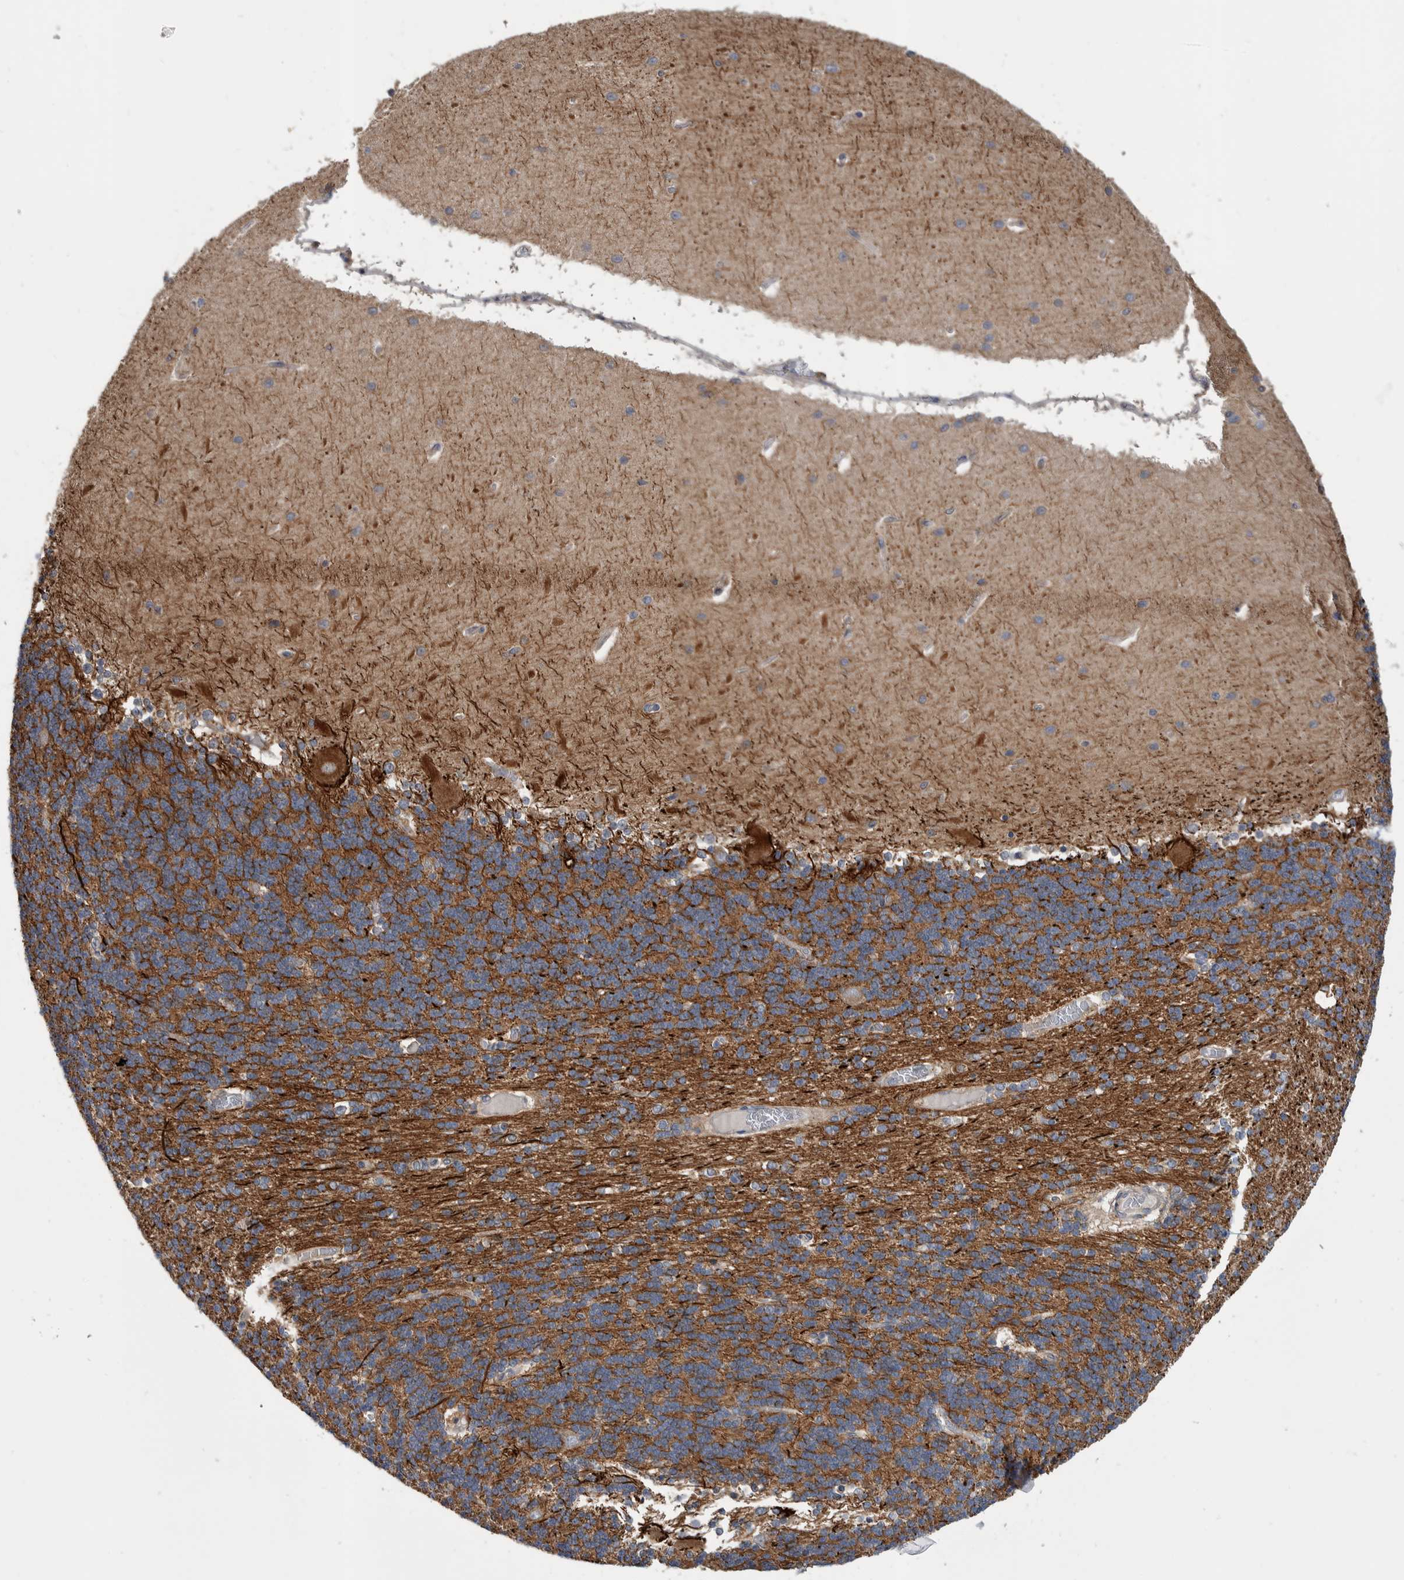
{"staining": {"intensity": "weak", "quantity": ">75%", "location": "cytoplasmic/membranous"}, "tissue": "cerebellum", "cell_type": "Cells in granular layer", "image_type": "normal", "snomed": [{"axis": "morphology", "description": "Normal tissue, NOS"}, {"axis": "topography", "description": "Cerebellum"}], "caption": "This micrograph demonstrates immunohistochemistry staining of normal human cerebellum, with low weak cytoplasmic/membranous staining in approximately >75% of cells in granular layer.", "gene": "SDCBP", "patient": {"sex": "female", "age": 54}}